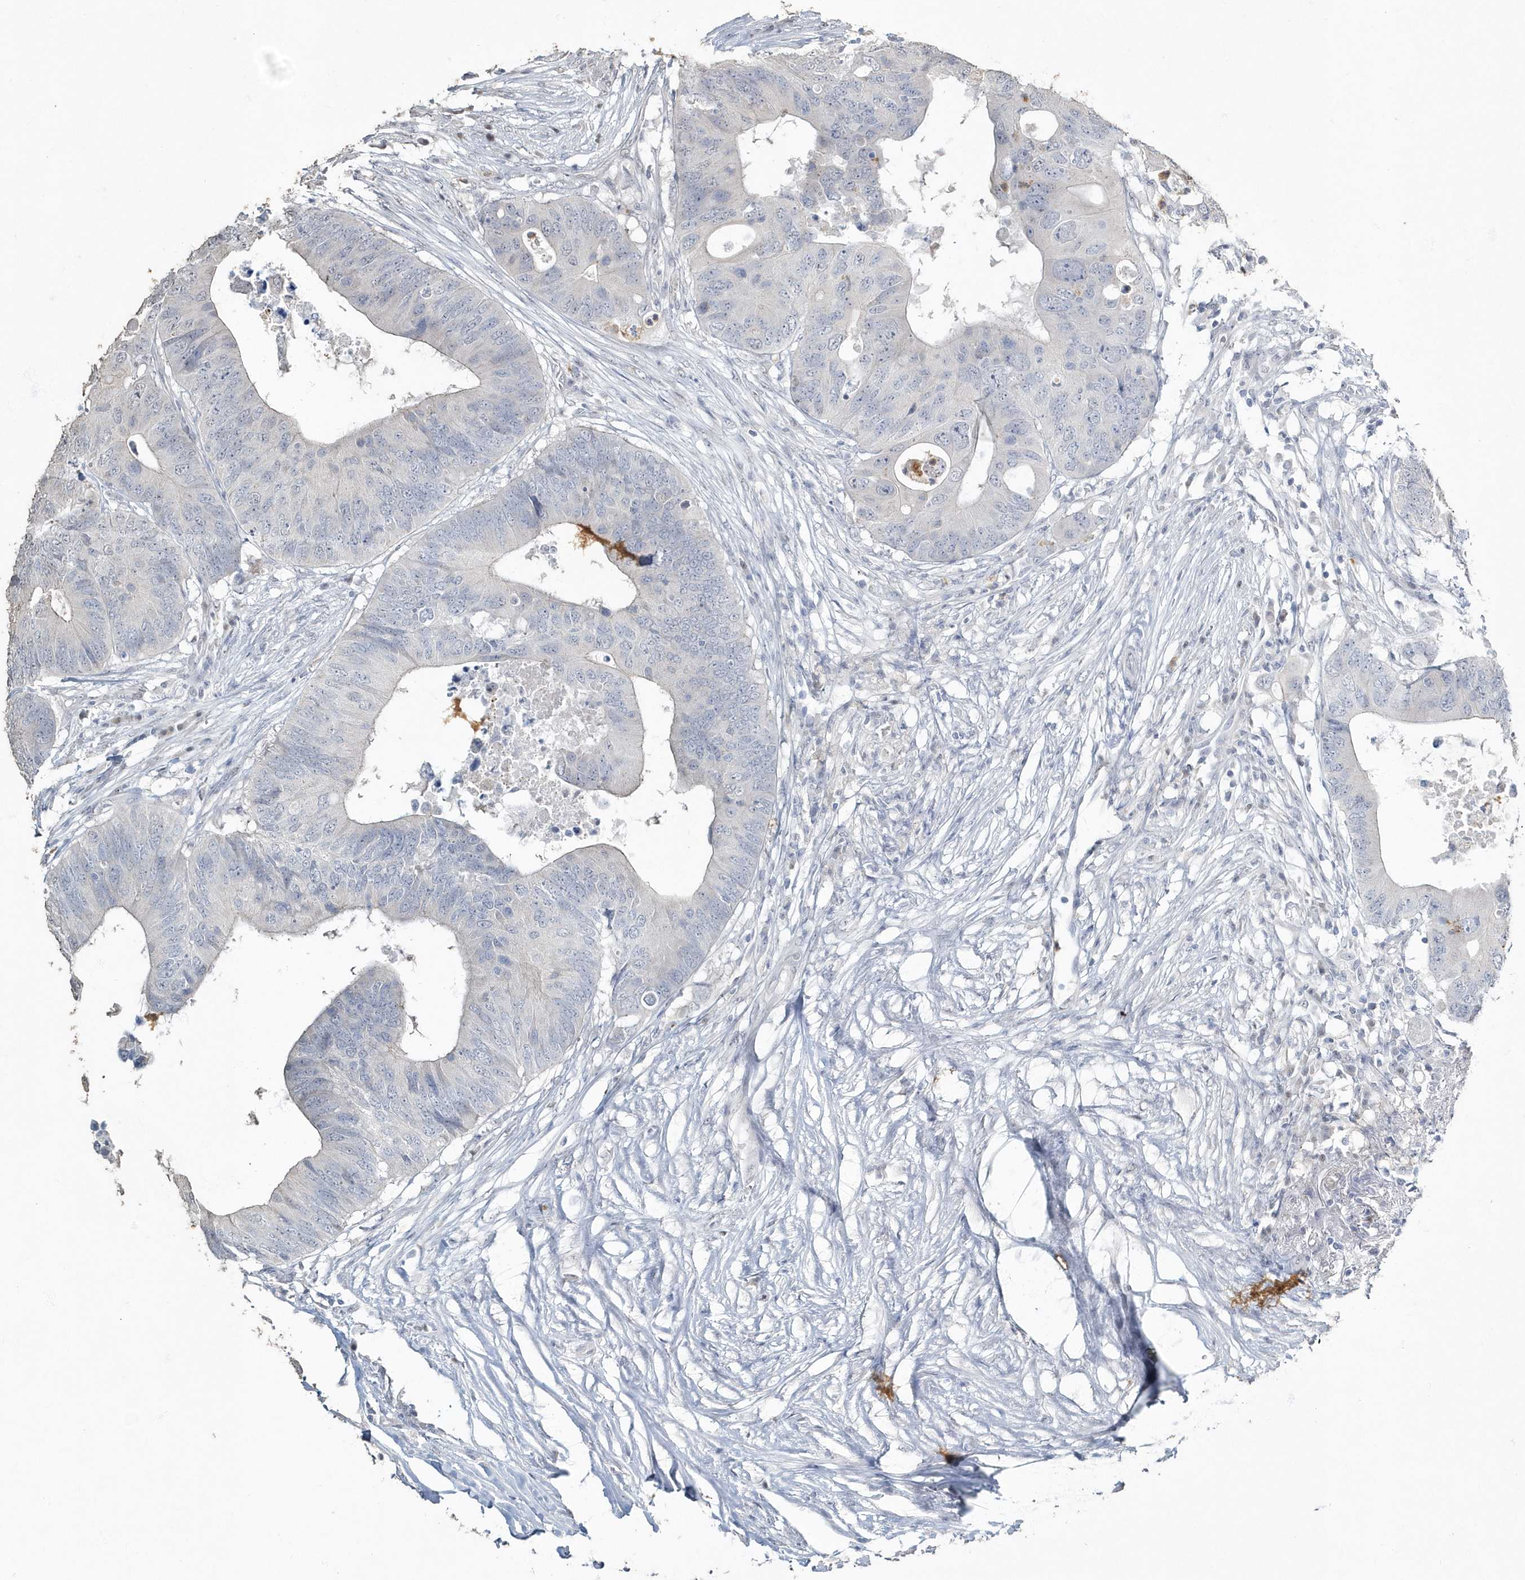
{"staining": {"intensity": "negative", "quantity": "none", "location": "none"}, "tissue": "colorectal cancer", "cell_type": "Tumor cells", "image_type": "cancer", "snomed": [{"axis": "morphology", "description": "Adenocarcinoma, NOS"}, {"axis": "topography", "description": "Colon"}], "caption": "This is an IHC histopathology image of human colorectal cancer. There is no positivity in tumor cells.", "gene": "MYOT", "patient": {"sex": "male", "age": 71}}